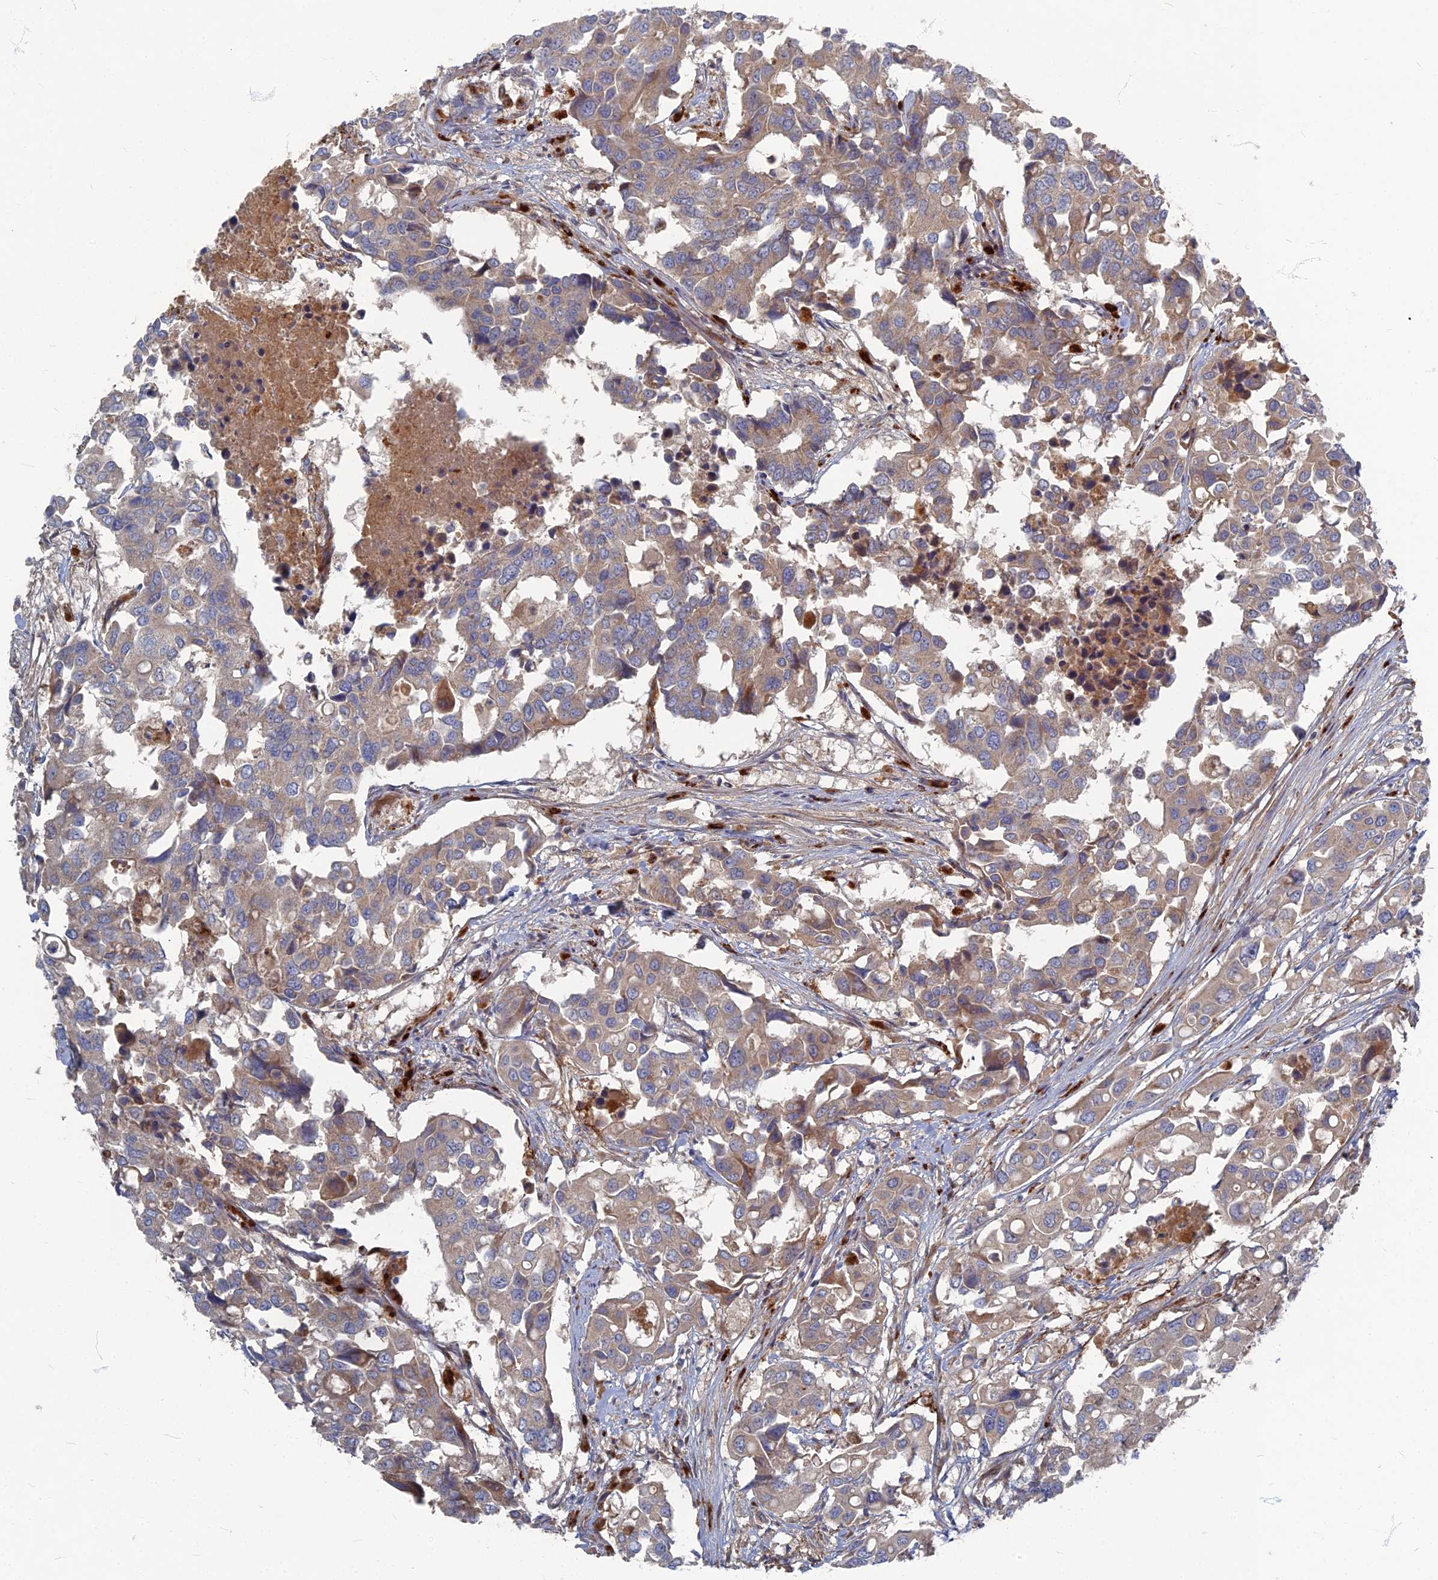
{"staining": {"intensity": "moderate", "quantity": ">75%", "location": "cytoplasmic/membranous"}, "tissue": "colorectal cancer", "cell_type": "Tumor cells", "image_type": "cancer", "snomed": [{"axis": "morphology", "description": "Adenocarcinoma, NOS"}, {"axis": "topography", "description": "Colon"}], "caption": "The immunohistochemical stain highlights moderate cytoplasmic/membranous staining in tumor cells of colorectal adenocarcinoma tissue. The protein of interest is shown in brown color, while the nuclei are stained blue.", "gene": "PPCDC", "patient": {"sex": "male", "age": 77}}